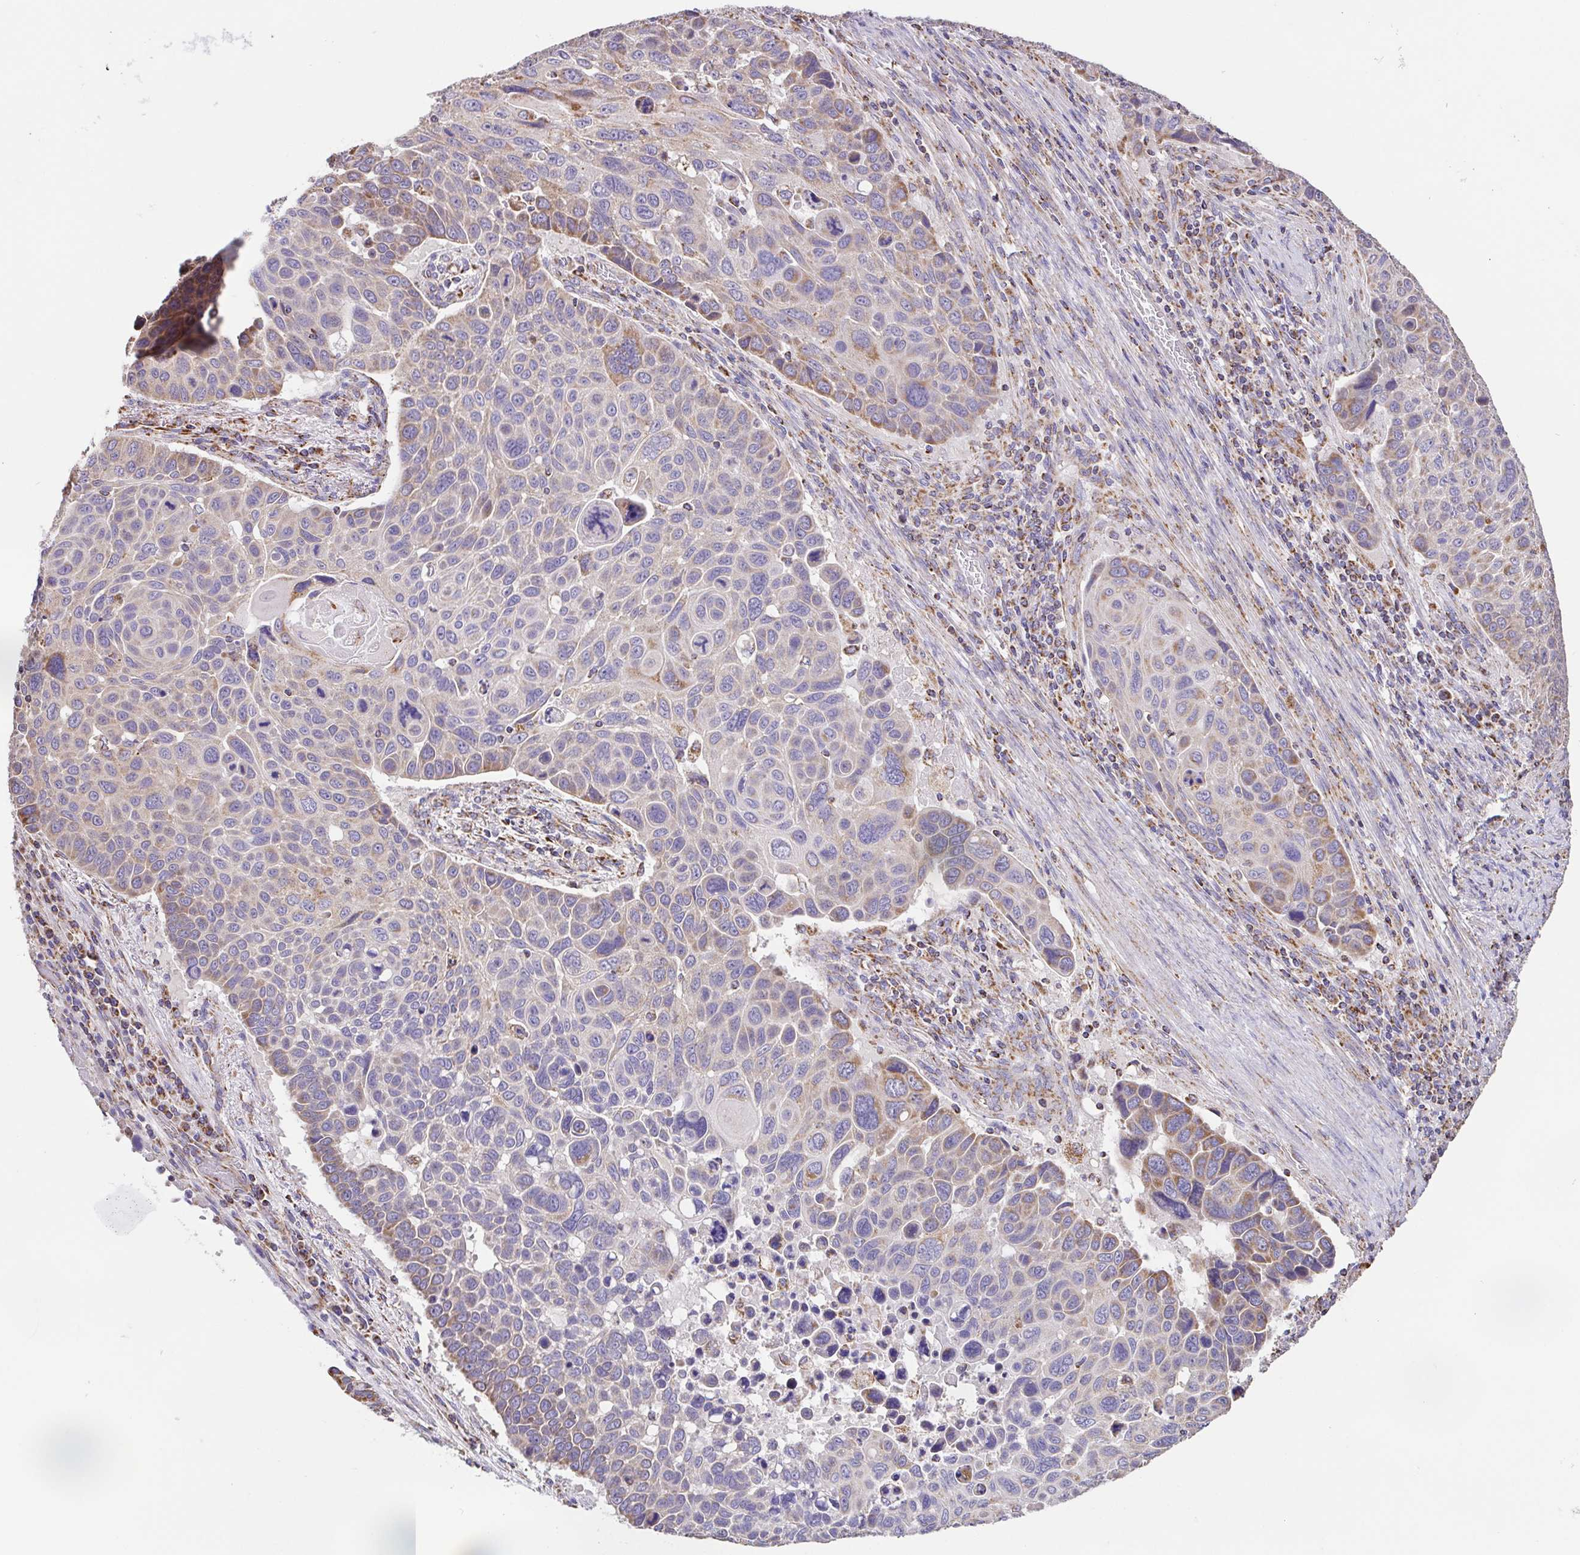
{"staining": {"intensity": "moderate", "quantity": ">75%", "location": "cytoplasmic/membranous"}, "tissue": "lung cancer", "cell_type": "Tumor cells", "image_type": "cancer", "snomed": [{"axis": "morphology", "description": "Squamous cell carcinoma, NOS"}, {"axis": "topography", "description": "Lung"}], "caption": "A medium amount of moderate cytoplasmic/membranous positivity is seen in approximately >75% of tumor cells in lung squamous cell carcinoma tissue.", "gene": "GINM1", "patient": {"sex": "male", "age": 68}}